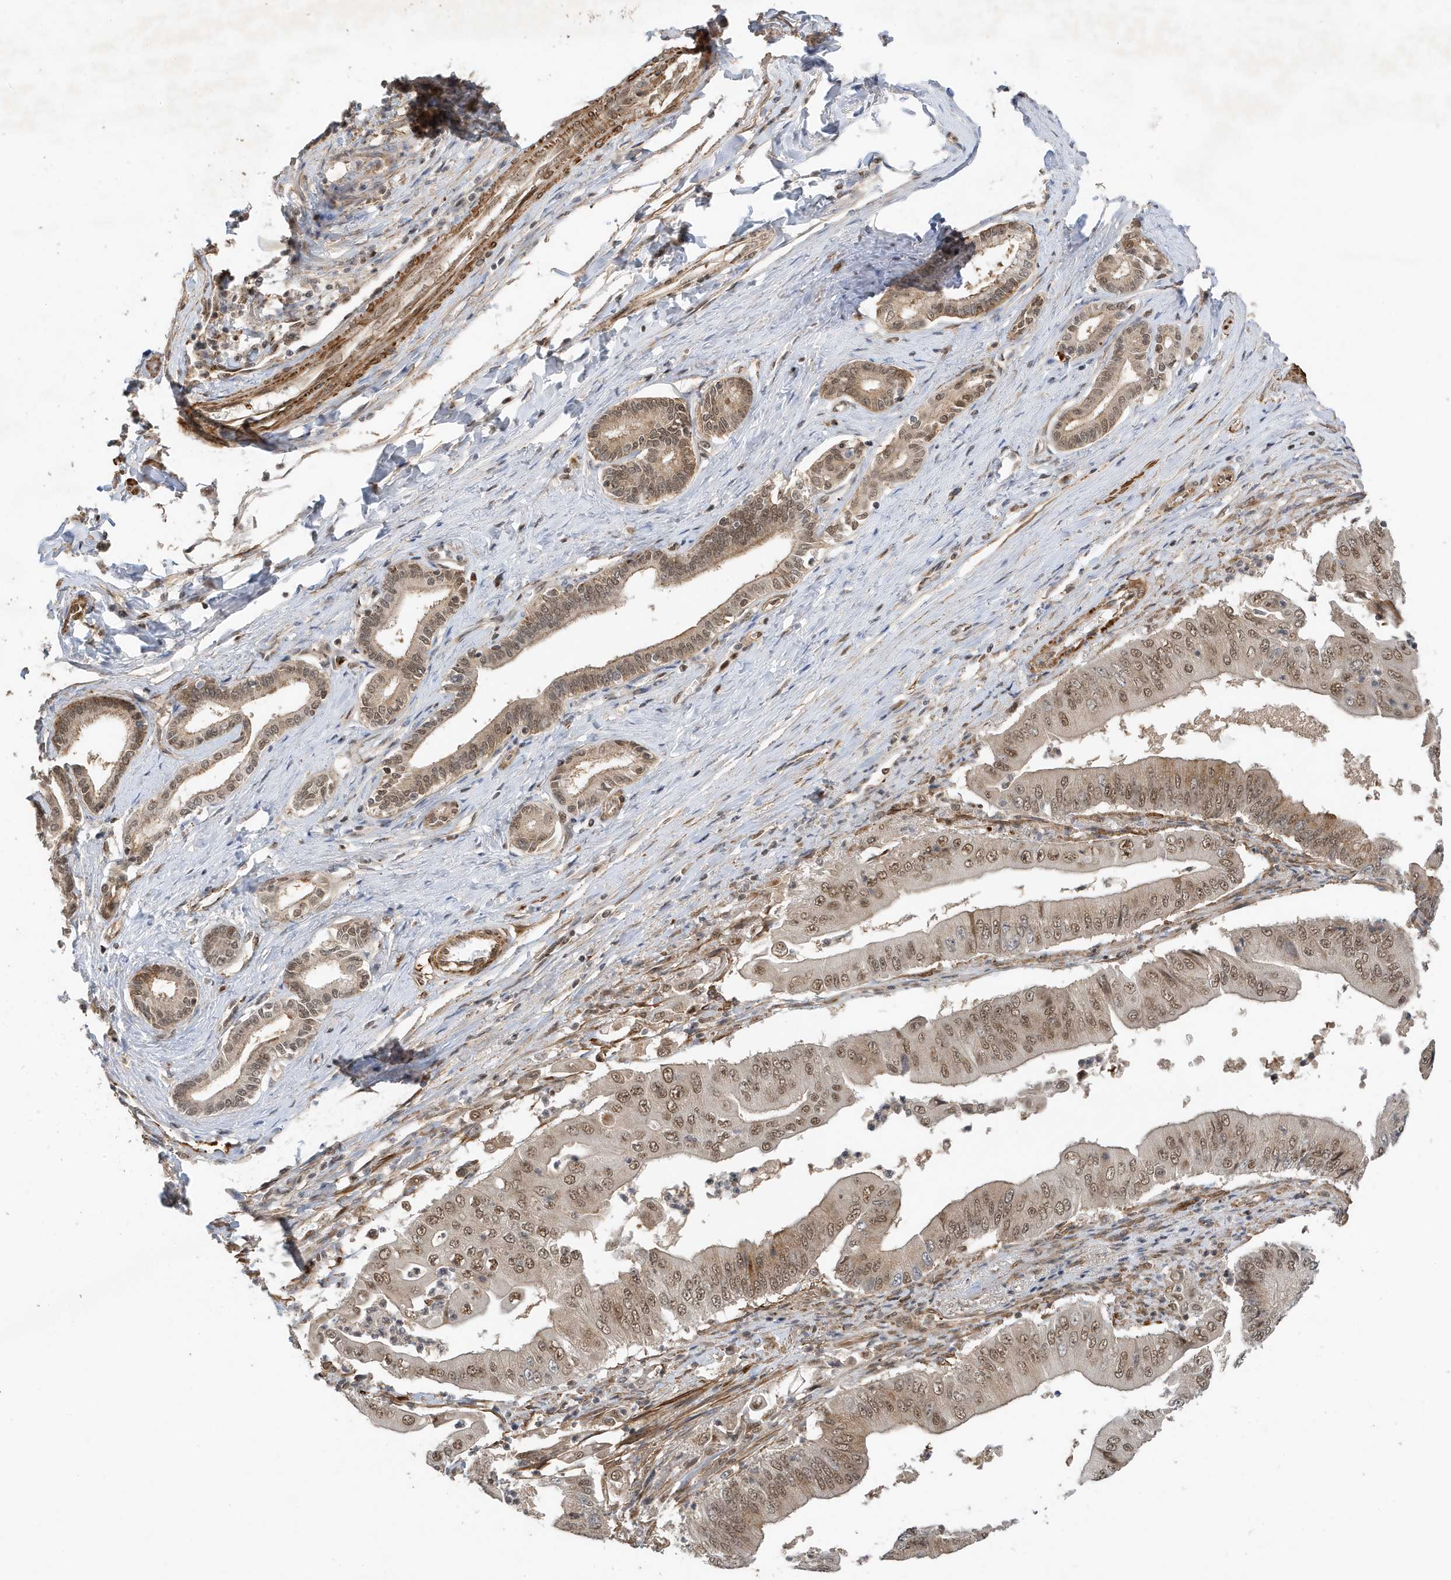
{"staining": {"intensity": "moderate", "quantity": ">75%", "location": "cytoplasmic/membranous,nuclear"}, "tissue": "pancreatic cancer", "cell_type": "Tumor cells", "image_type": "cancer", "snomed": [{"axis": "morphology", "description": "Adenocarcinoma, NOS"}, {"axis": "topography", "description": "Pancreas"}], "caption": "Protein analysis of pancreatic cancer tissue exhibits moderate cytoplasmic/membranous and nuclear staining in about >75% of tumor cells.", "gene": "MAST3", "patient": {"sex": "female", "age": 77}}